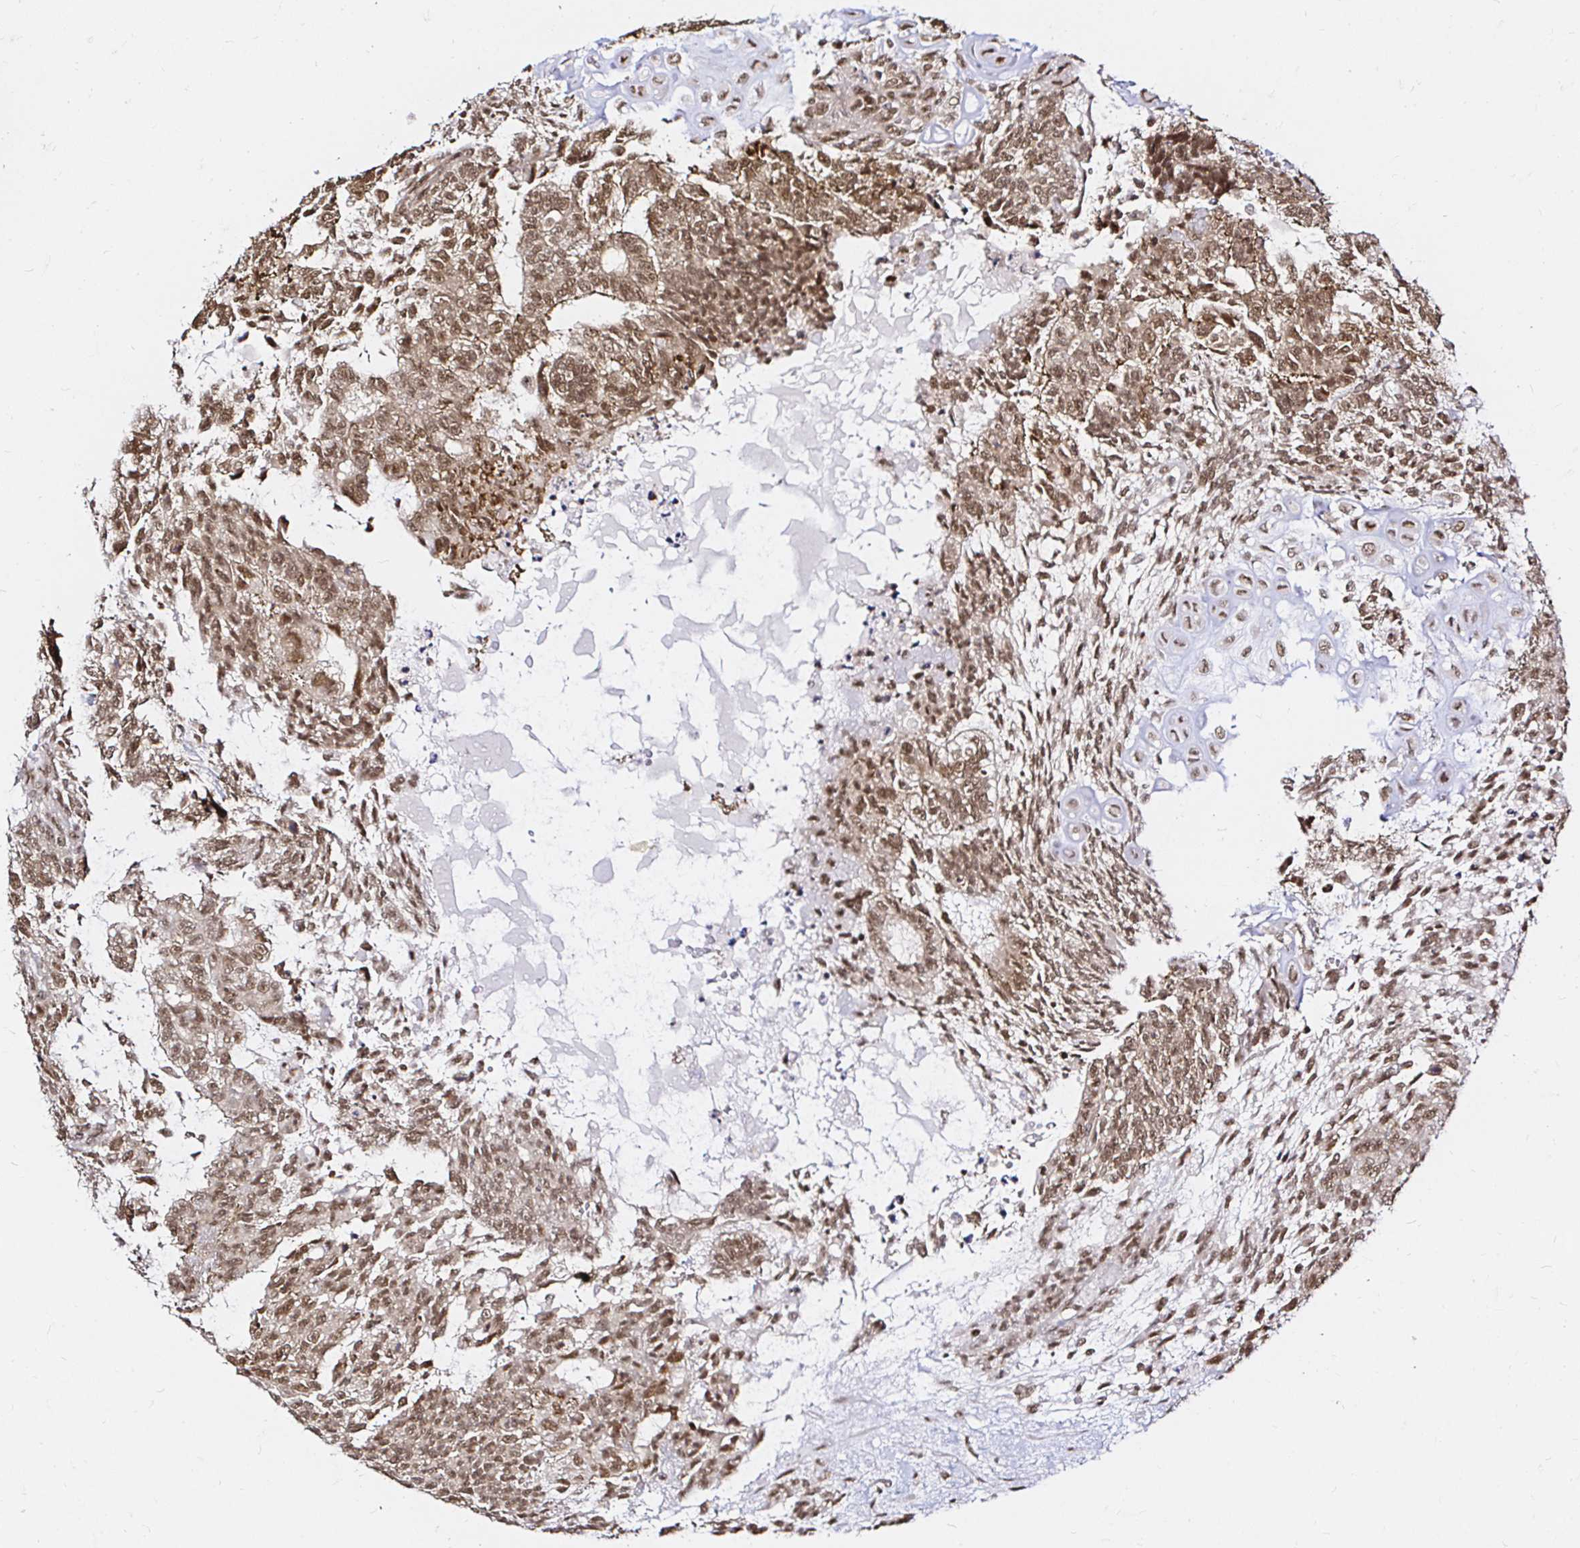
{"staining": {"intensity": "moderate", "quantity": ">75%", "location": "cytoplasmic/membranous,nuclear"}, "tissue": "testis cancer", "cell_type": "Tumor cells", "image_type": "cancer", "snomed": [{"axis": "morphology", "description": "Carcinoma, Embryonal, NOS"}, {"axis": "topography", "description": "Testis"}], "caption": "High-power microscopy captured an immunohistochemistry micrograph of embryonal carcinoma (testis), revealing moderate cytoplasmic/membranous and nuclear staining in approximately >75% of tumor cells. (brown staining indicates protein expression, while blue staining denotes nuclei).", "gene": "SNRPC", "patient": {"sex": "male", "age": 23}}